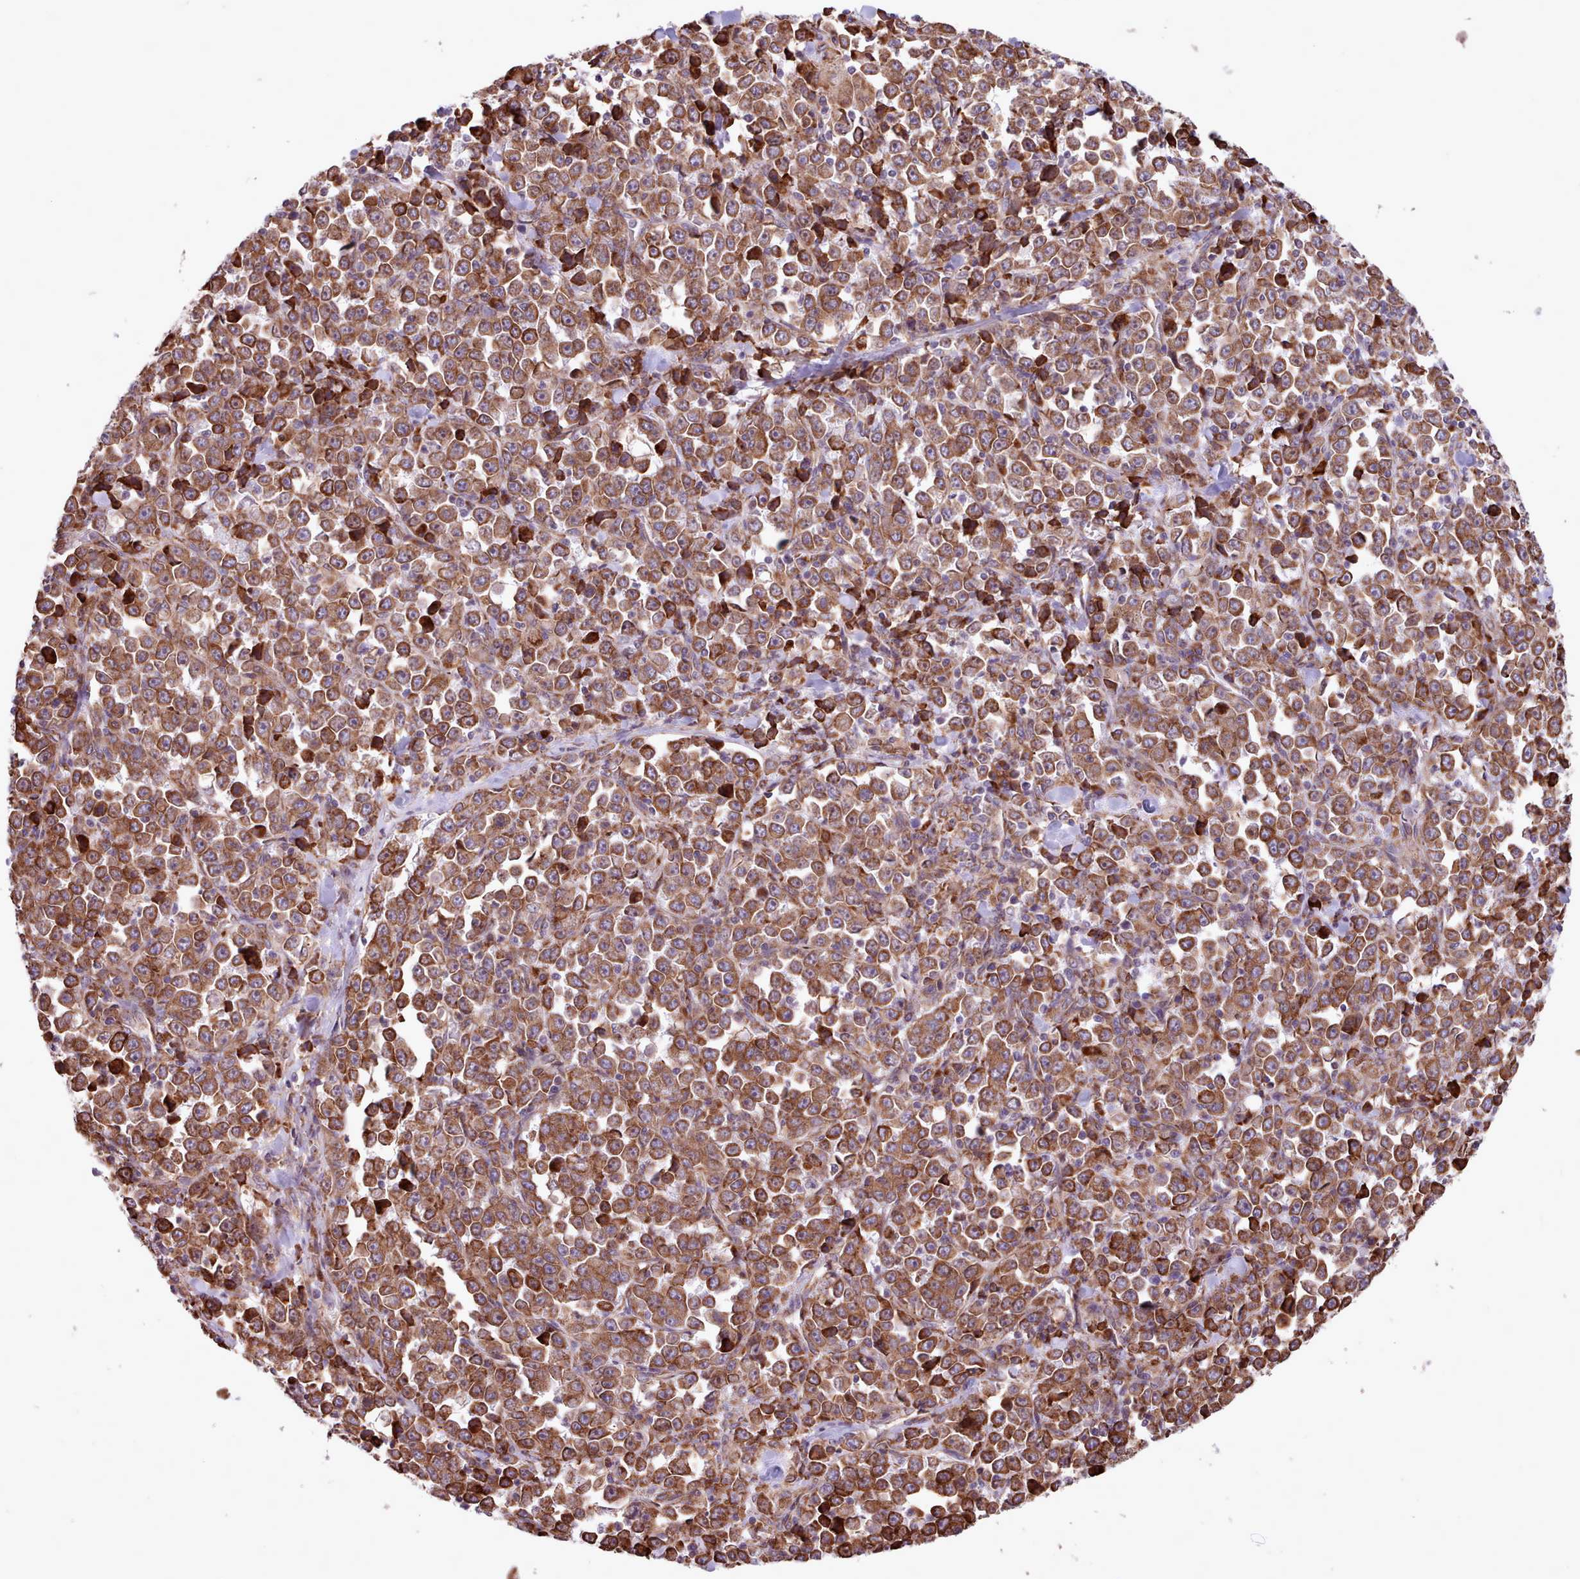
{"staining": {"intensity": "moderate", "quantity": ">75%", "location": "cytoplasmic/membranous"}, "tissue": "stomach cancer", "cell_type": "Tumor cells", "image_type": "cancer", "snomed": [{"axis": "morphology", "description": "Normal tissue, NOS"}, {"axis": "morphology", "description": "Adenocarcinoma, NOS"}, {"axis": "topography", "description": "Stomach, upper"}, {"axis": "topography", "description": "Stomach"}], "caption": "Immunohistochemical staining of adenocarcinoma (stomach) displays medium levels of moderate cytoplasmic/membranous protein expression in approximately >75% of tumor cells.", "gene": "TTLL3", "patient": {"sex": "male", "age": 59}}